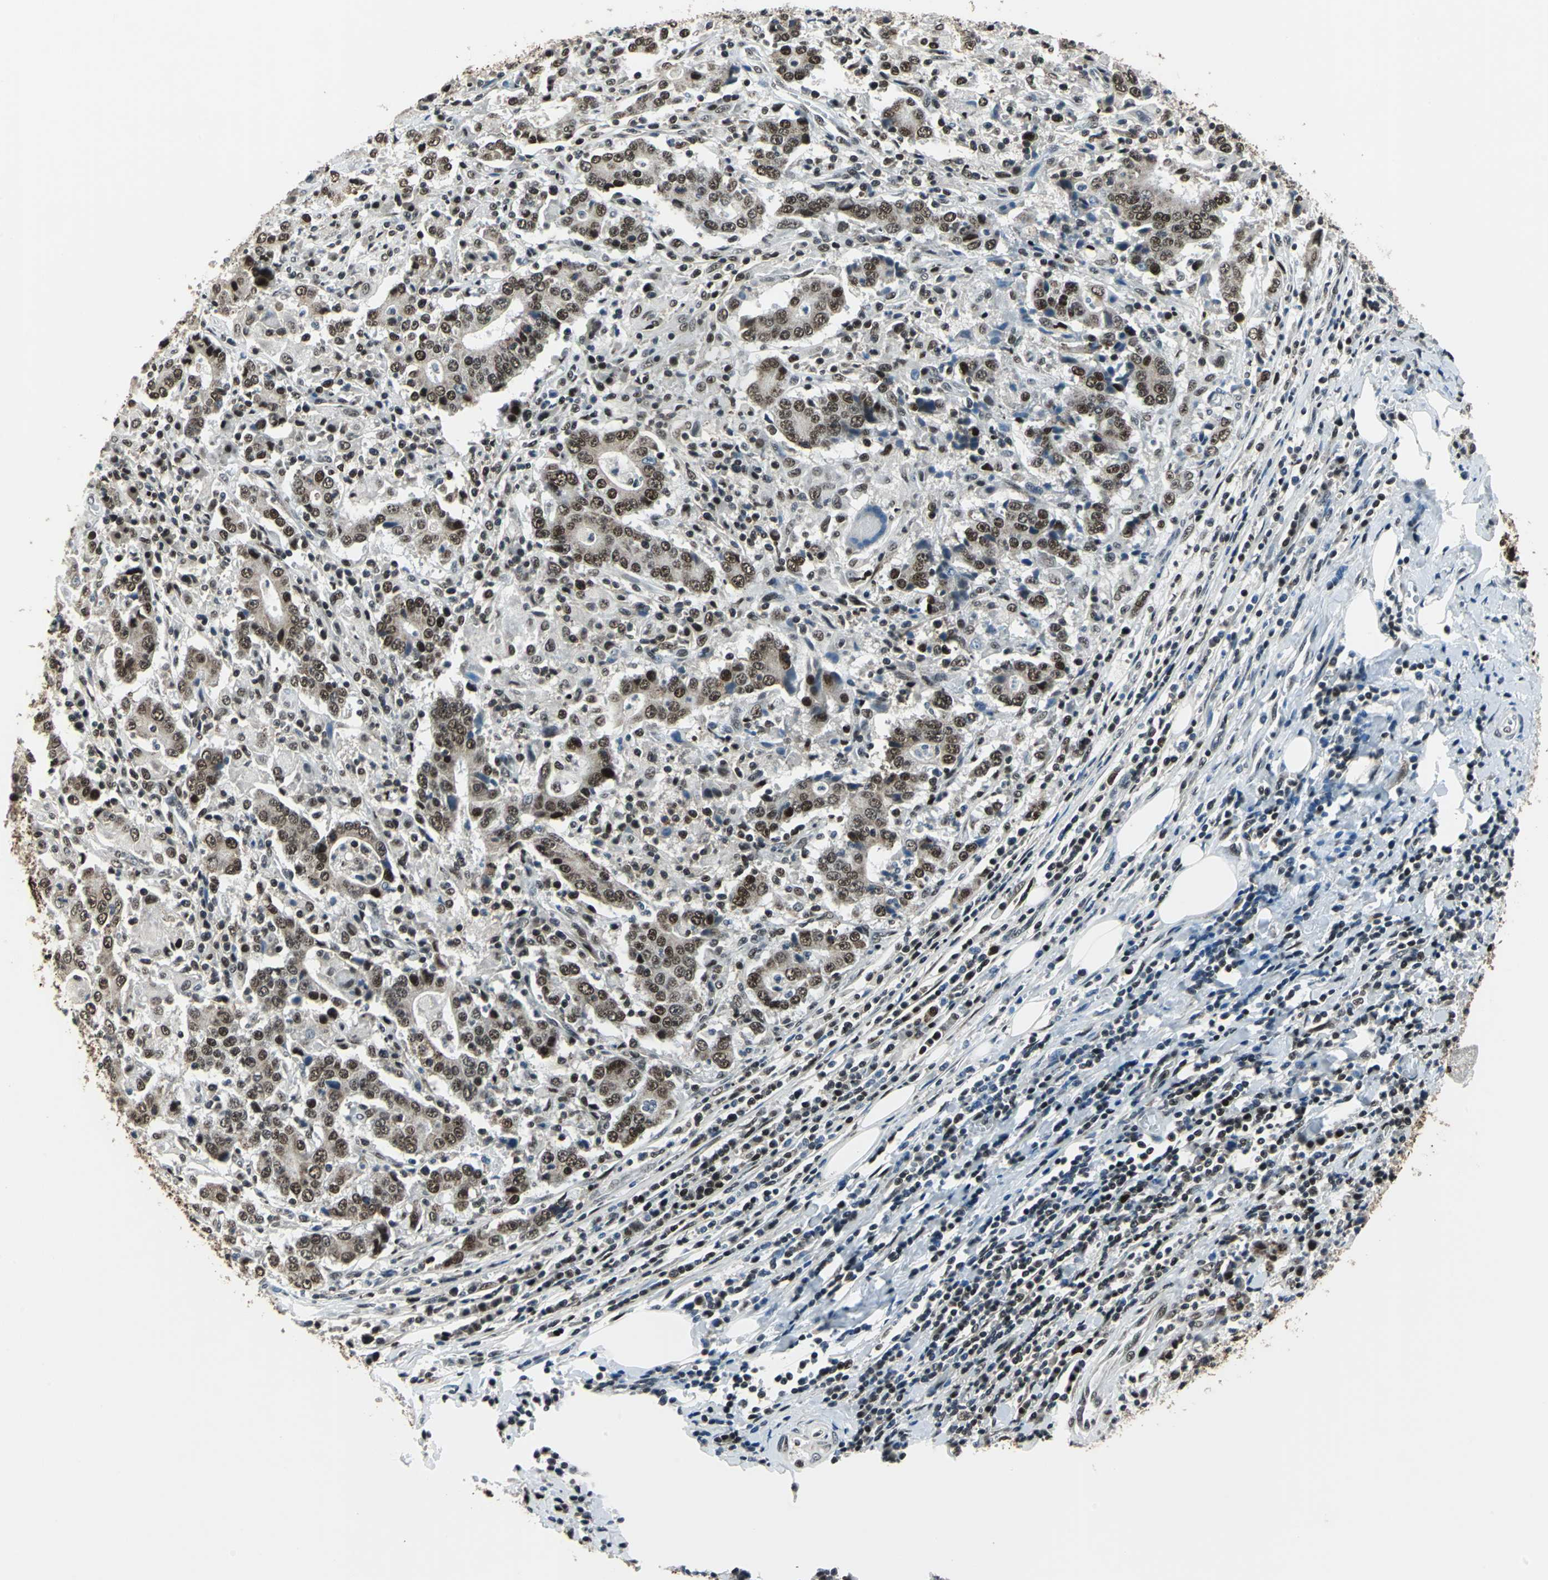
{"staining": {"intensity": "moderate", "quantity": ">75%", "location": "nuclear"}, "tissue": "stomach cancer", "cell_type": "Tumor cells", "image_type": "cancer", "snomed": [{"axis": "morphology", "description": "Normal tissue, NOS"}, {"axis": "morphology", "description": "Adenocarcinoma, NOS"}, {"axis": "topography", "description": "Stomach, upper"}, {"axis": "topography", "description": "Stomach"}], "caption": "Adenocarcinoma (stomach) stained with a protein marker reveals moderate staining in tumor cells.", "gene": "BCLAF1", "patient": {"sex": "male", "age": 59}}